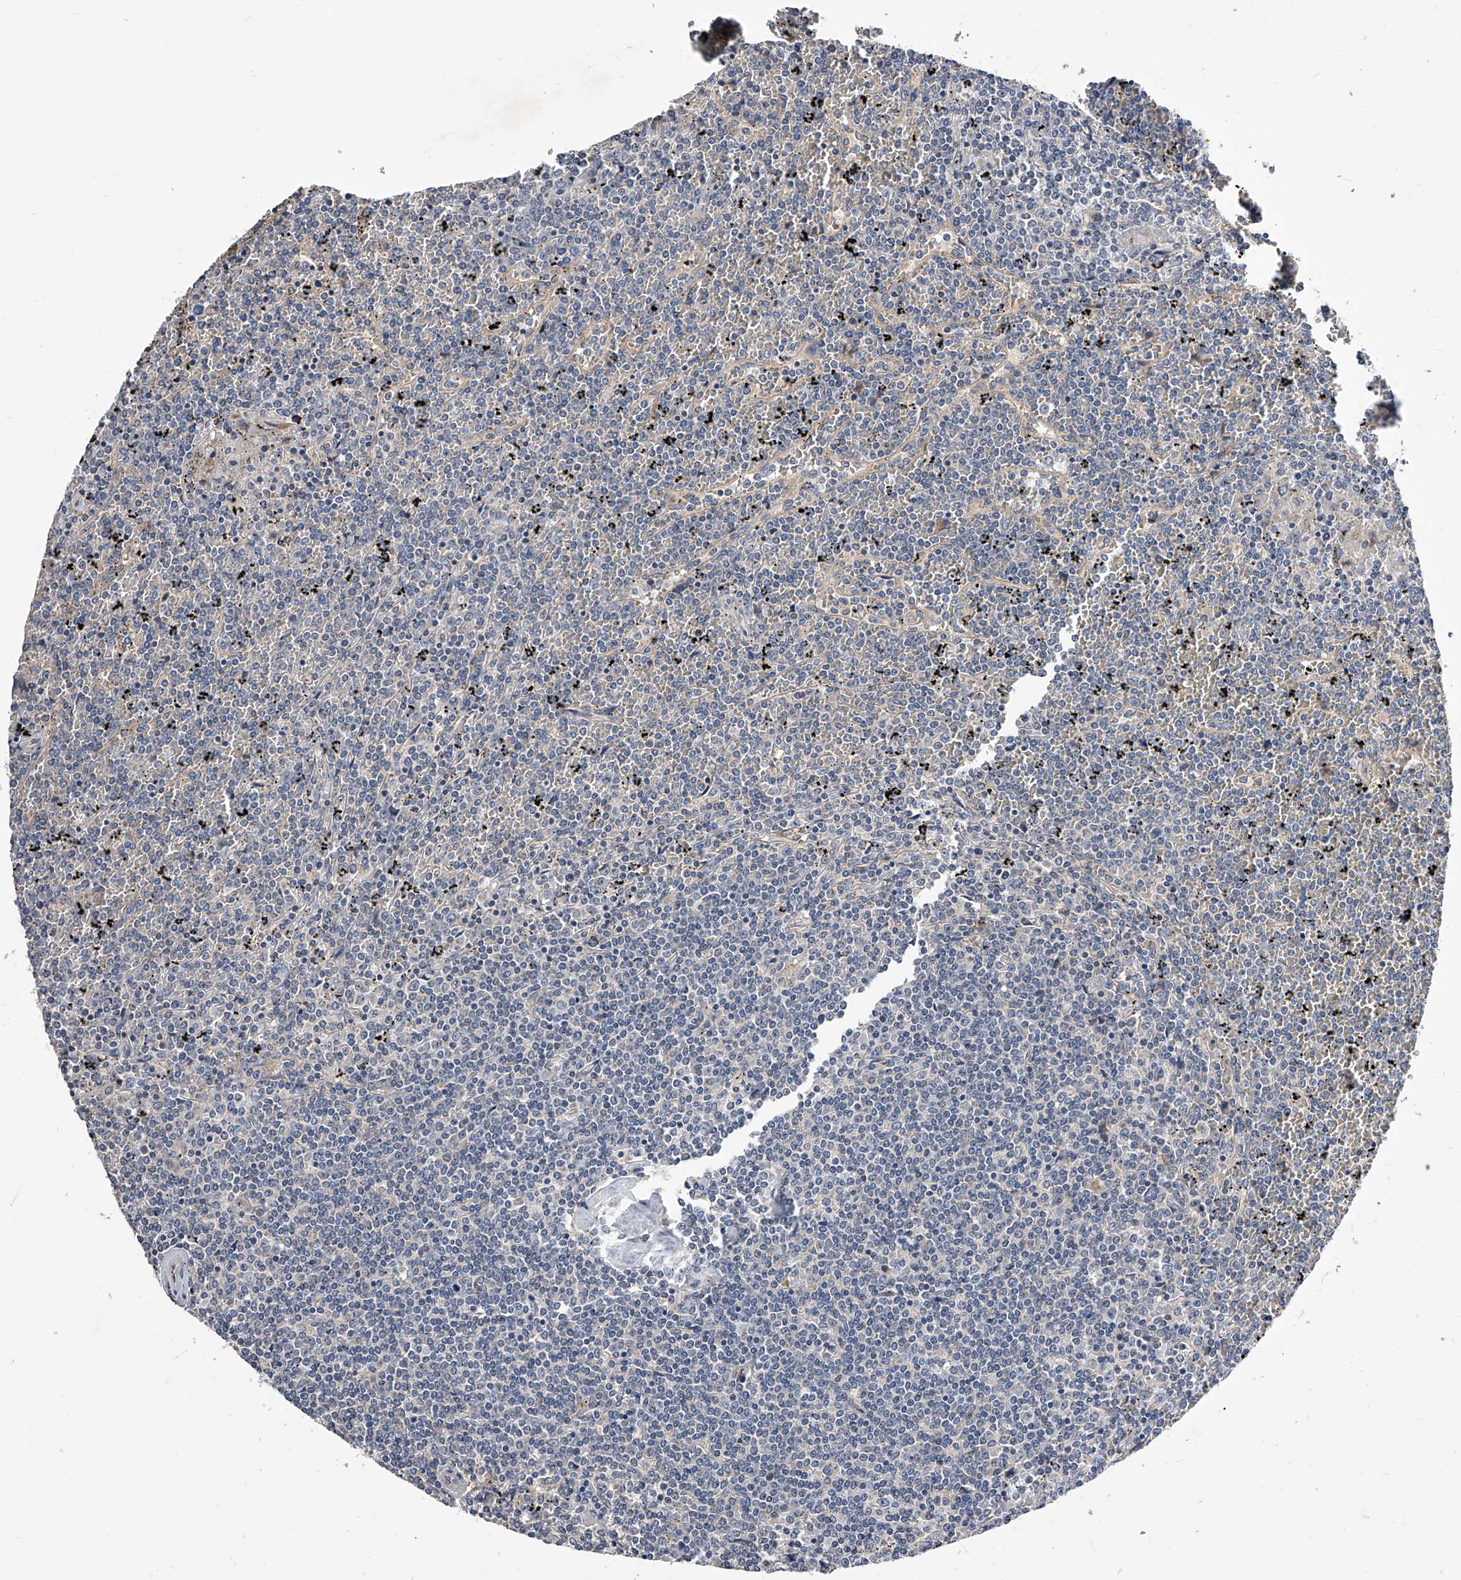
{"staining": {"intensity": "negative", "quantity": "none", "location": "none"}, "tissue": "lymphoma", "cell_type": "Tumor cells", "image_type": "cancer", "snomed": [{"axis": "morphology", "description": "Malignant lymphoma, non-Hodgkin's type, Low grade"}, {"axis": "topography", "description": "Spleen"}], "caption": "Immunohistochemistry photomicrograph of neoplastic tissue: lymphoma stained with DAB reveals no significant protein positivity in tumor cells.", "gene": "ARL4C", "patient": {"sex": "female", "age": 19}}